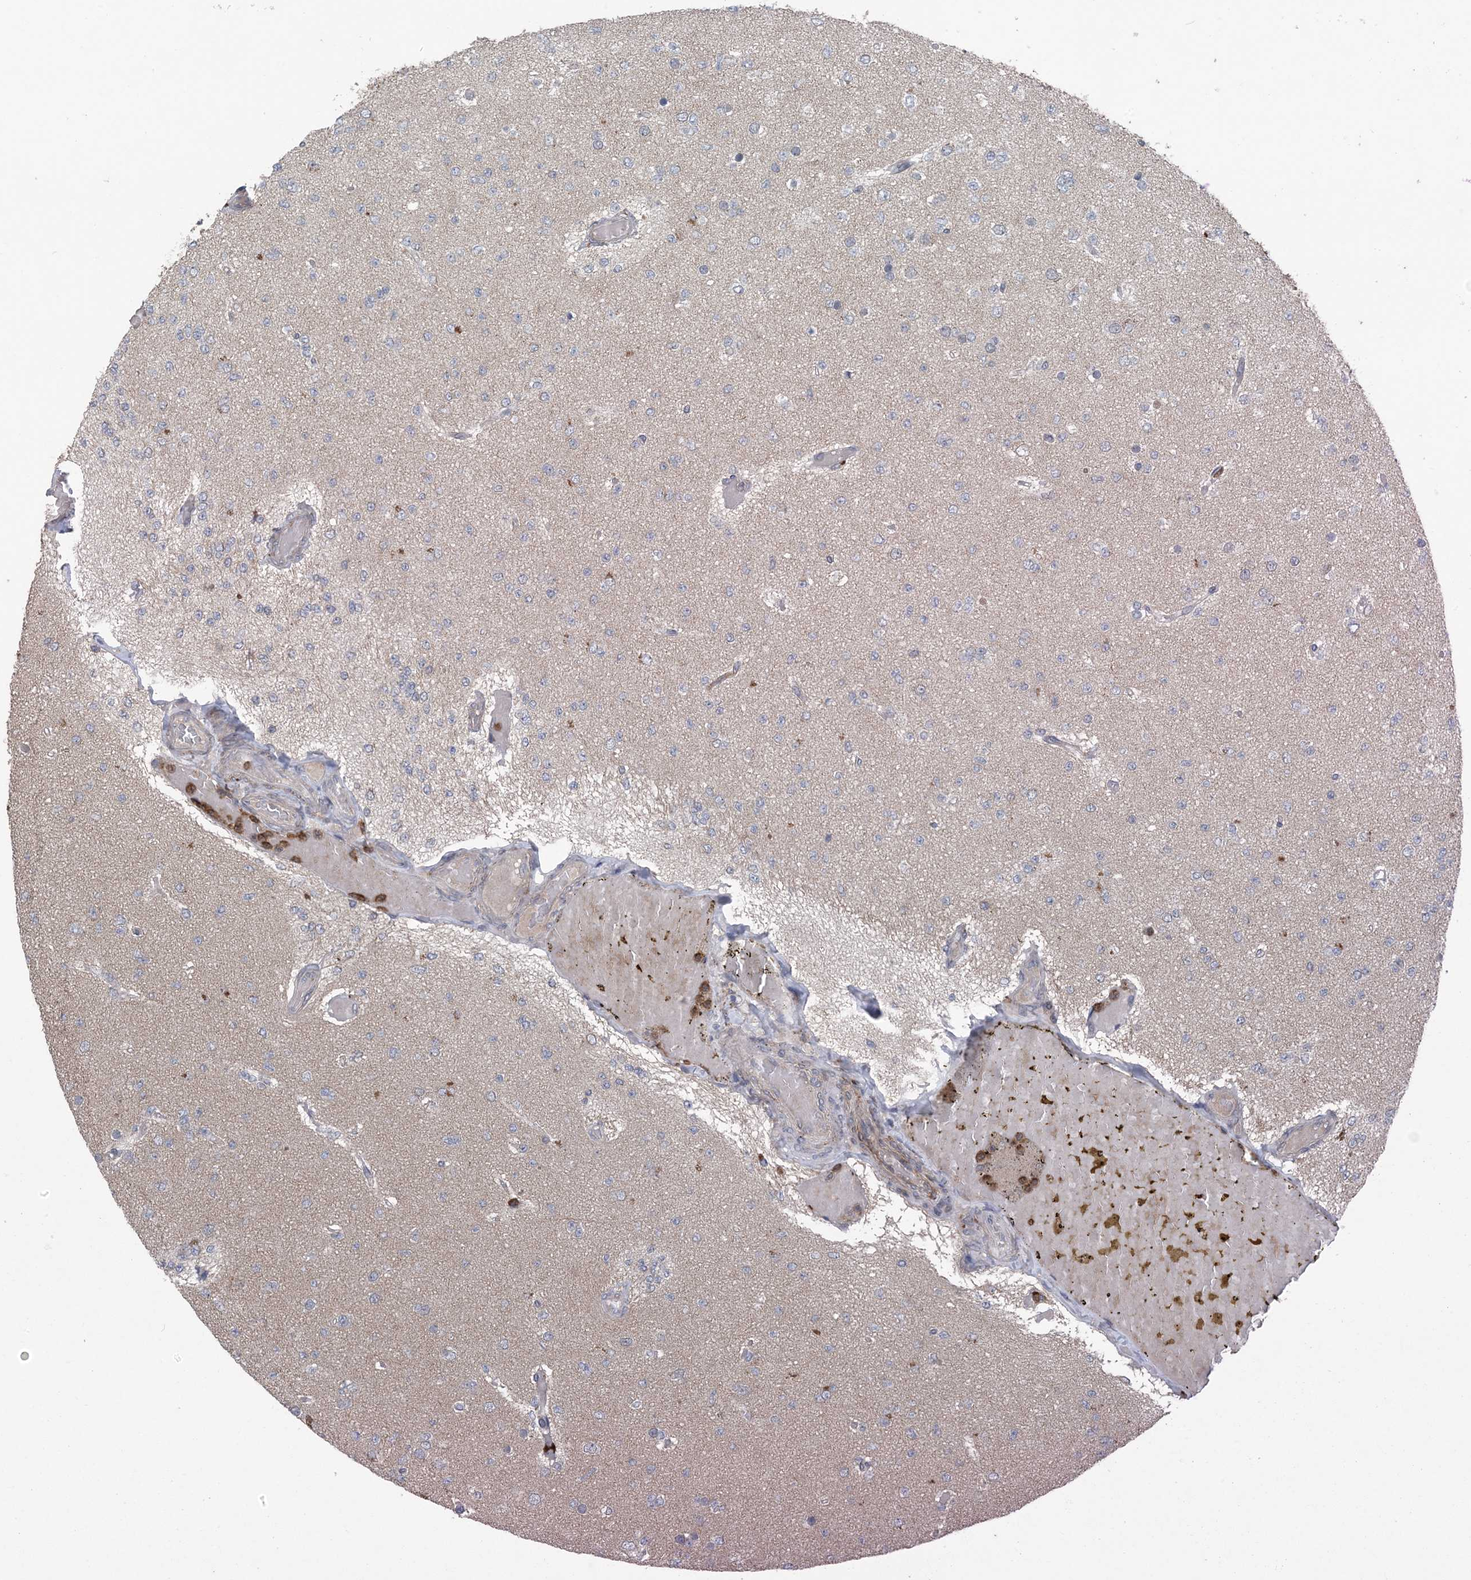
{"staining": {"intensity": "negative", "quantity": "none", "location": "none"}, "tissue": "glioma", "cell_type": "Tumor cells", "image_type": "cancer", "snomed": [{"axis": "morphology", "description": "Glioma, malignant, Low grade"}, {"axis": "topography", "description": "Brain"}], "caption": "Histopathology image shows no significant protein positivity in tumor cells of glioma.", "gene": "MYO9B", "patient": {"sex": "female", "age": 22}}